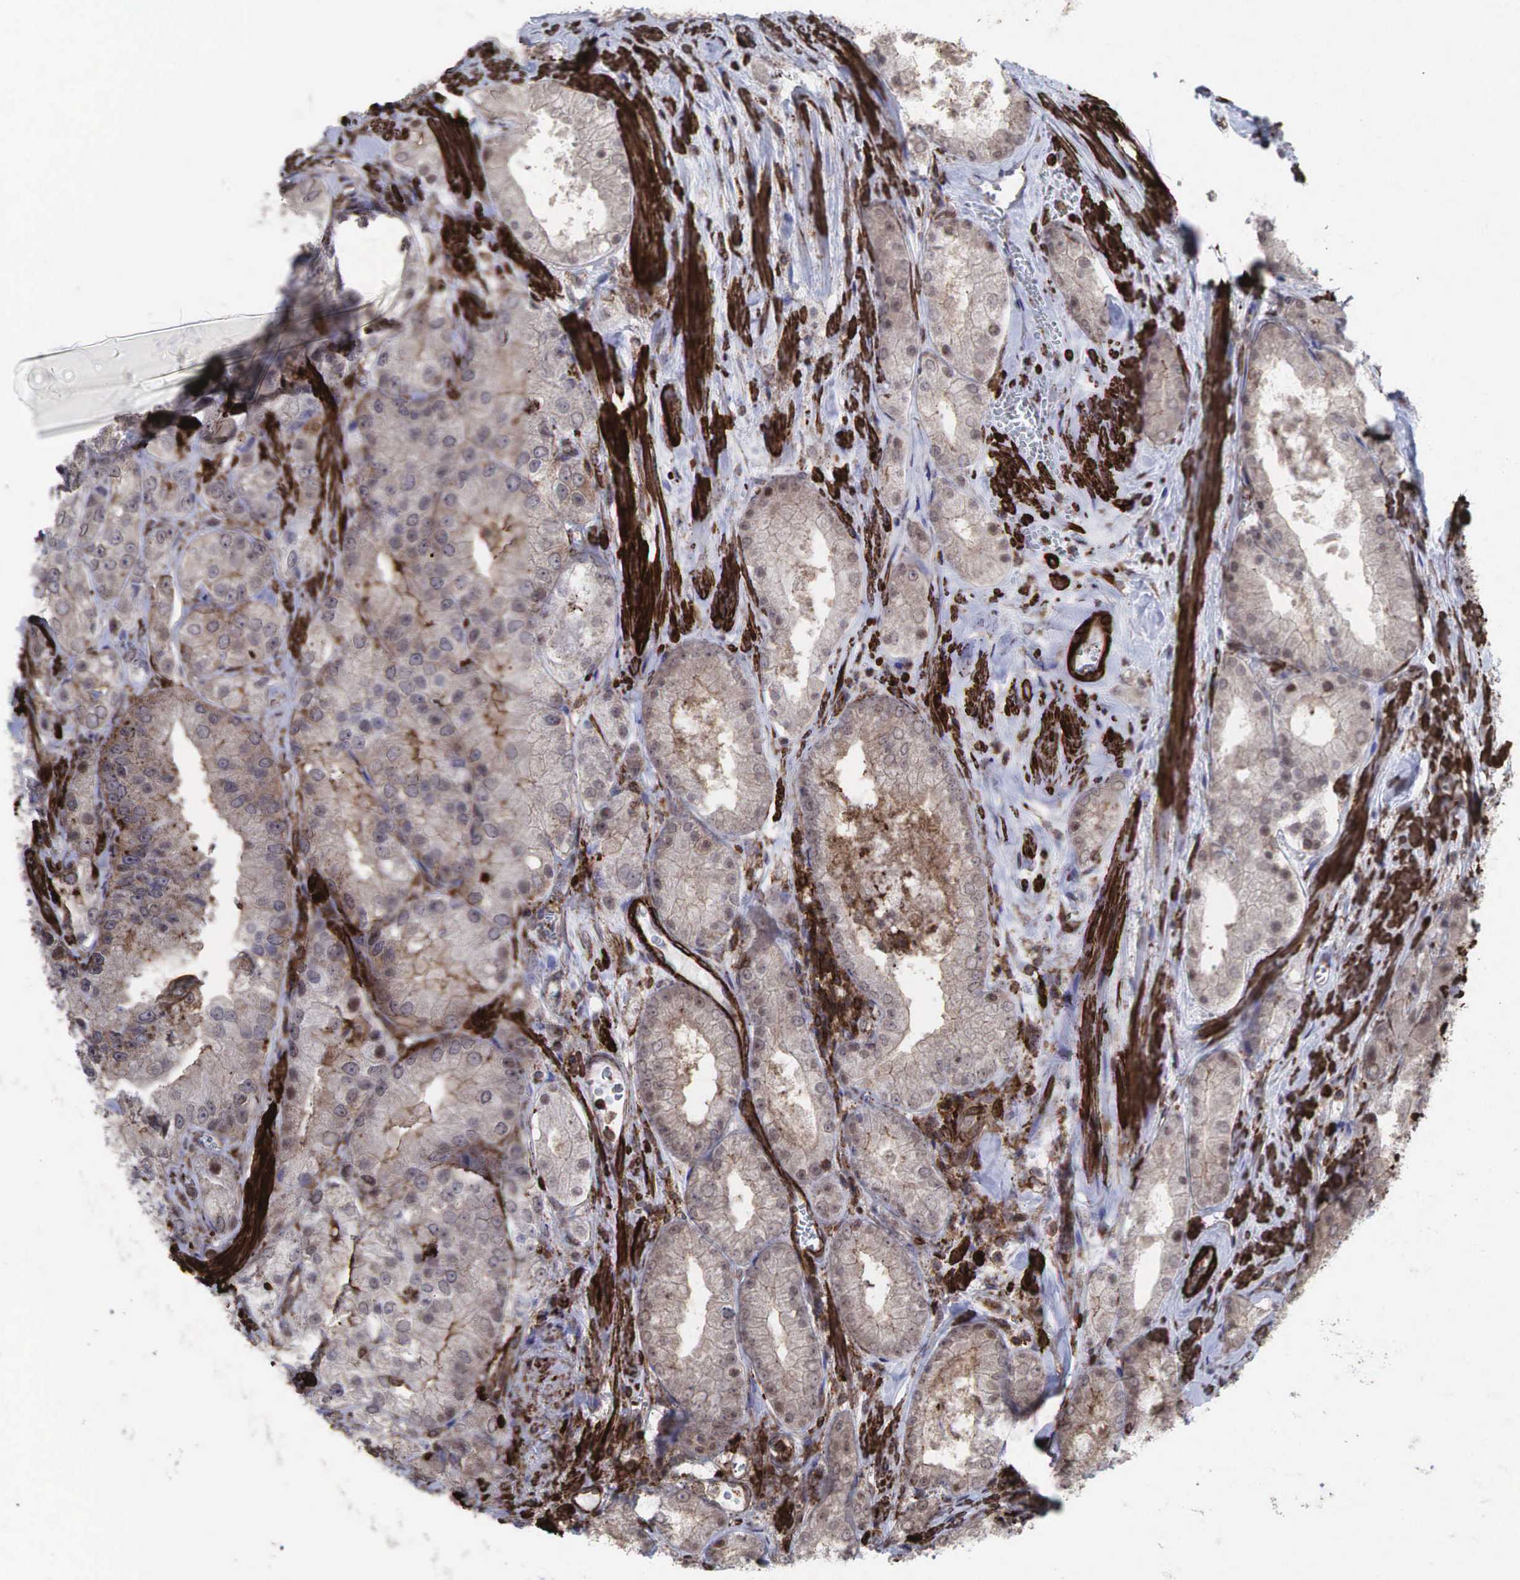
{"staining": {"intensity": "weak", "quantity": ">75%", "location": "cytoplasmic/membranous"}, "tissue": "prostate cancer", "cell_type": "Tumor cells", "image_type": "cancer", "snomed": [{"axis": "morphology", "description": "Adenocarcinoma, Medium grade"}, {"axis": "topography", "description": "Prostate"}], "caption": "A brown stain labels weak cytoplasmic/membranous positivity of a protein in human prostate cancer tumor cells.", "gene": "GPRASP1", "patient": {"sex": "male", "age": 72}}